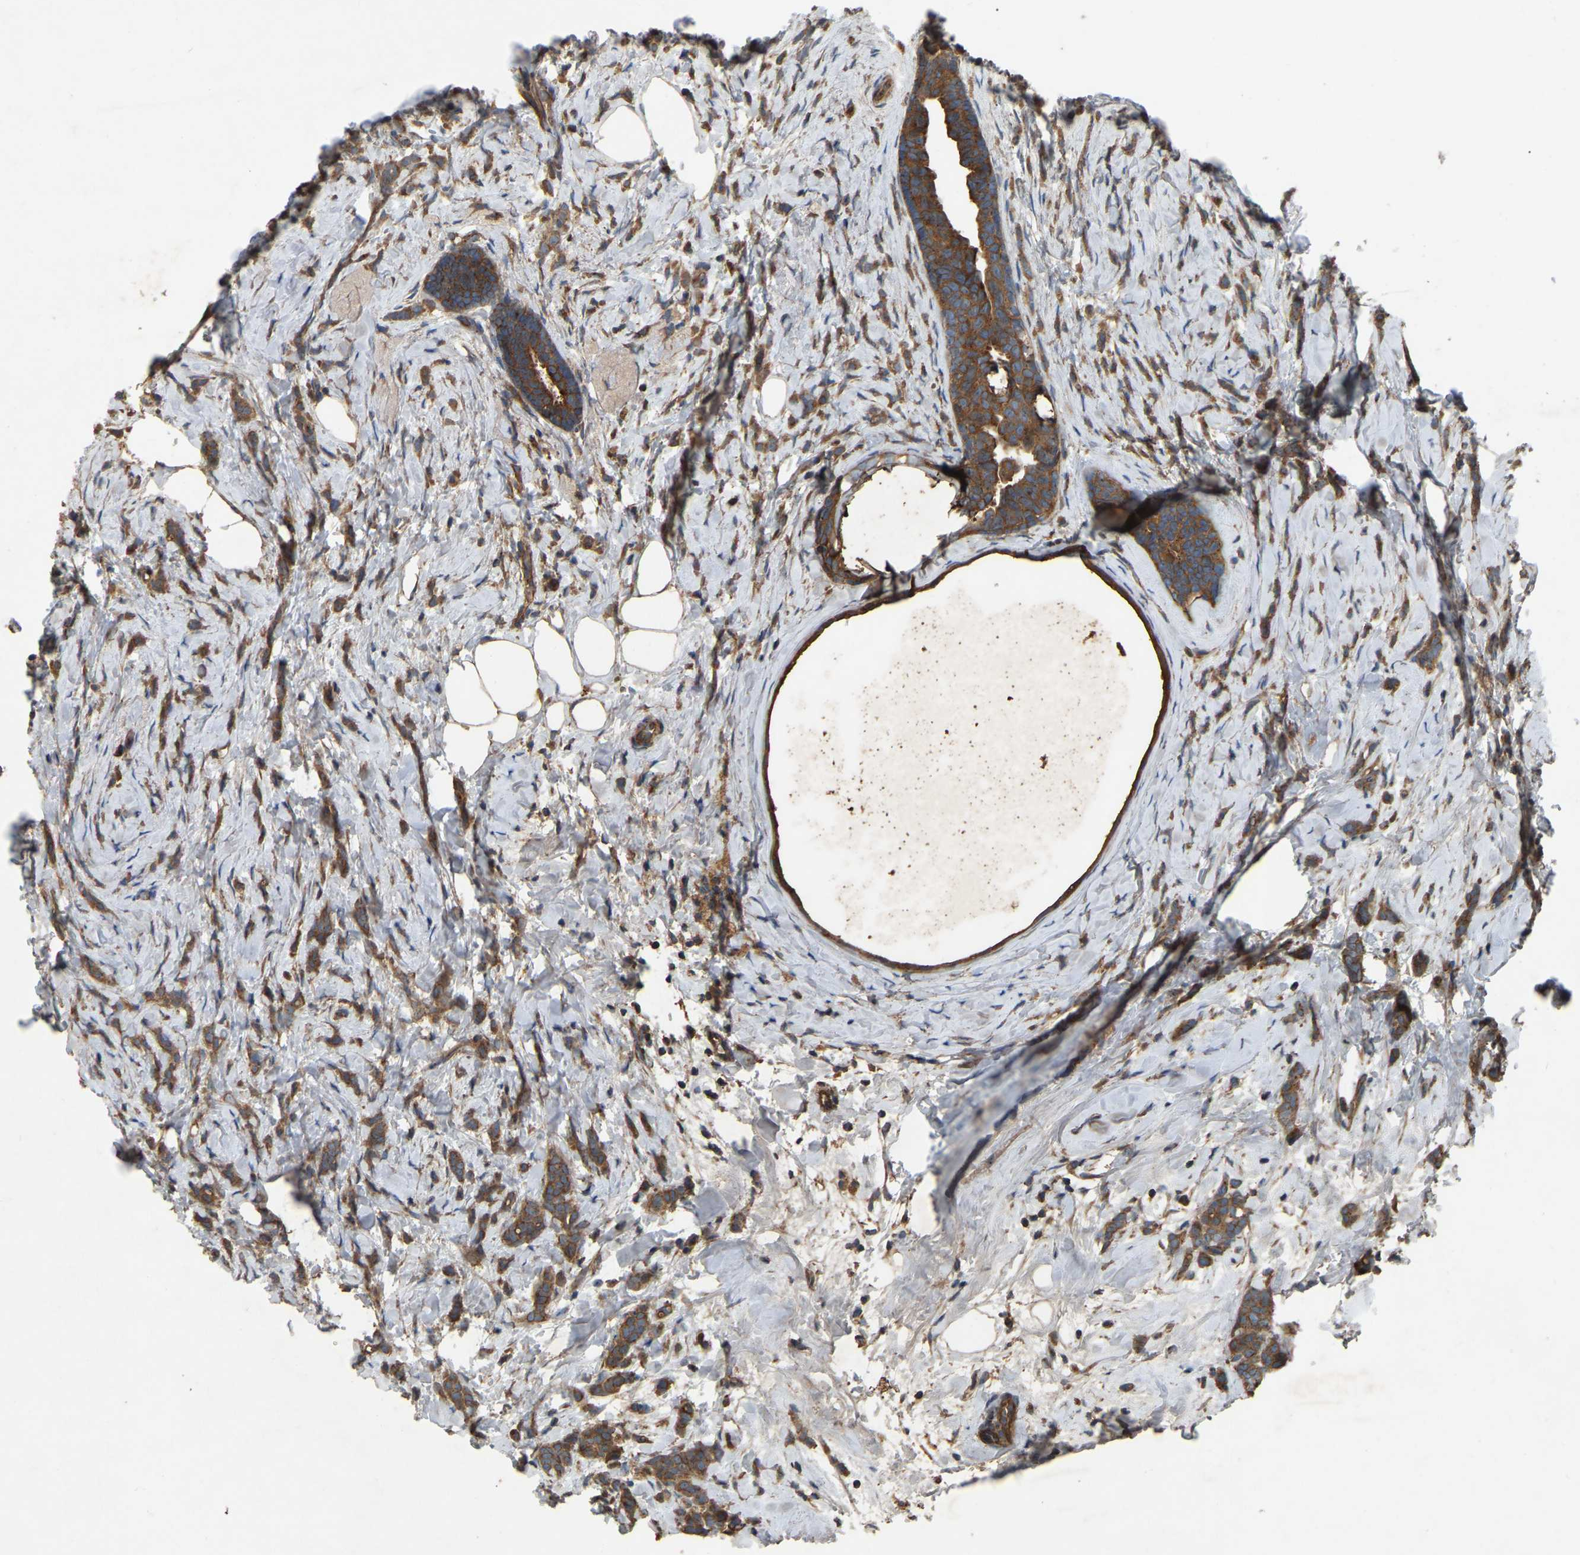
{"staining": {"intensity": "strong", "quantity": ">75%", "location": "cytoplasmic/membranous"}, "tissue": "breast cancer", "cell_type": "Tumor cells", "image_type": "cancer", "snomed": [{"axis": "morphology", "description": "Lobular carcinoma, in situ"}, {"axis": "morphology", "description": "Lobular carcinoma"}, {"axis": "topography", "description": "Breast"}], "caption": "IHC micrograph of breast cancer (lobular carcinoma) stained for a protein (brown), which reveals high levels of strong cytoplasmic/membranous expression in approximately >75% of tumor cells.", "gene": "SAMD9L", "patient": {"sex": "female", "age": 41}}